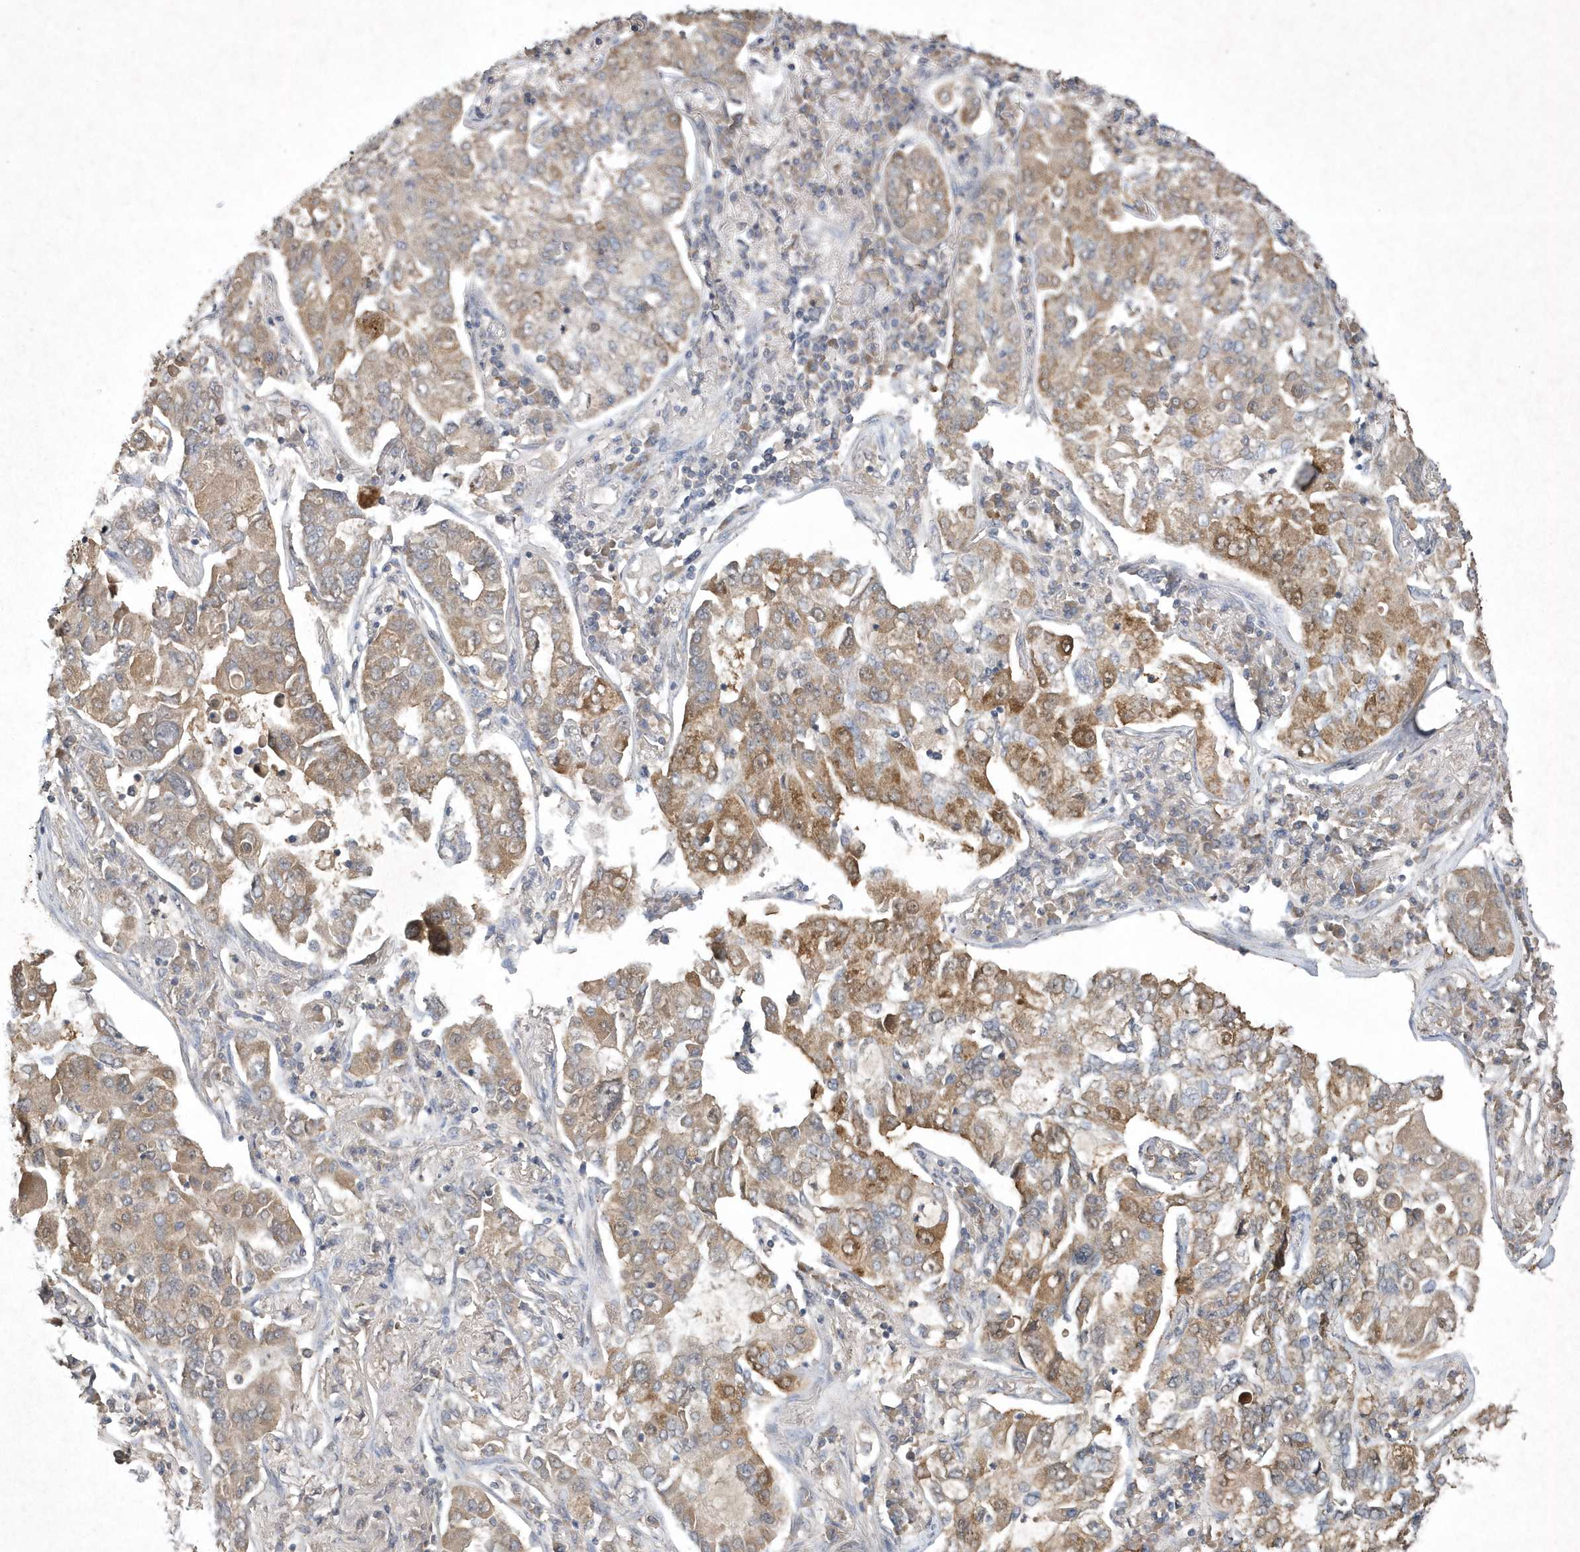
{"staining": {"intensity": "moderate", "quantity": "<25%", "location": "cytoplasmic/membranous"}, "tissue": "lung cancer", "cell_type": "Tumor cells", "image_type": "cancer", "snomed": [{"axis": "morphology", "description": "Adenocarcinoma, NOS"}, {"axis": "topography", "description": "Lung"}], "caption": "Adenocarcinoma (lung) stained with a brown dye shows moderate cytoplasmic/membranous positive staining in about <25% of tumor cells.", "gene": "AKR7A2", "patient": {"sex": "male", "age": 49}}